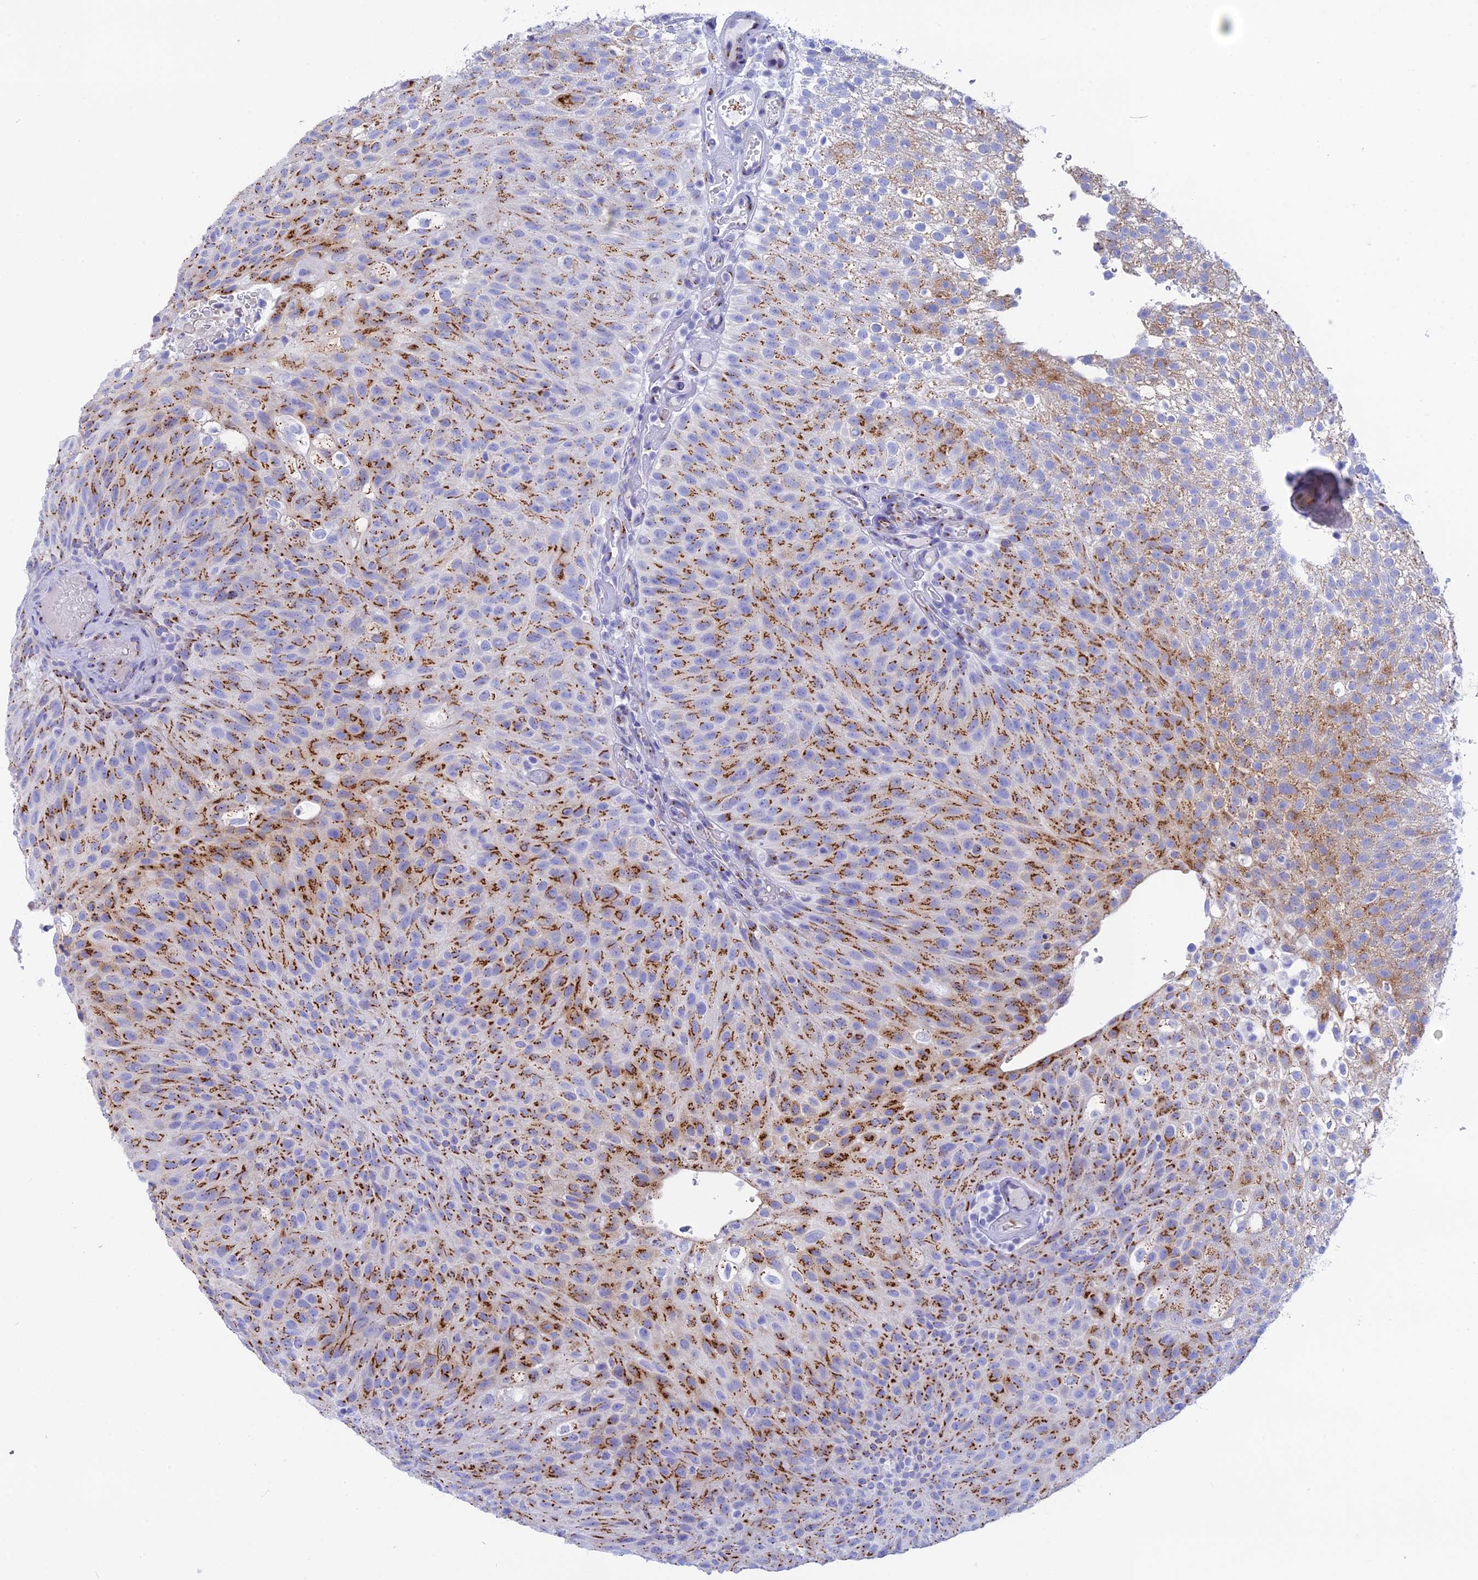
{"staining": {"intensity": "strong", "quantity": ">75%", "location": "cytoplasmic/membranous"}, "tissue": "urothelial cancer", "cell_type": "Tumor cells", "image_type": "cancer", "snomed": [{"axis": "morphology", "description": "Urothelial carcinoma, Low grade"}, {"axis": "topography", "description": "Urinary bladder"}], "caption": "Immunohistochemical staining of human urothelial cancer displays high levels of strong cytoplasmic/membranous protein positivity in approximately >75% of tumor cells. The staining is performed using DAB brown chromogen to label protein expression. The nuclei are counter-stained blue using hematoxylin.", "gene": "ERICH4", "patient": {"sex": "male", "age": 78}}